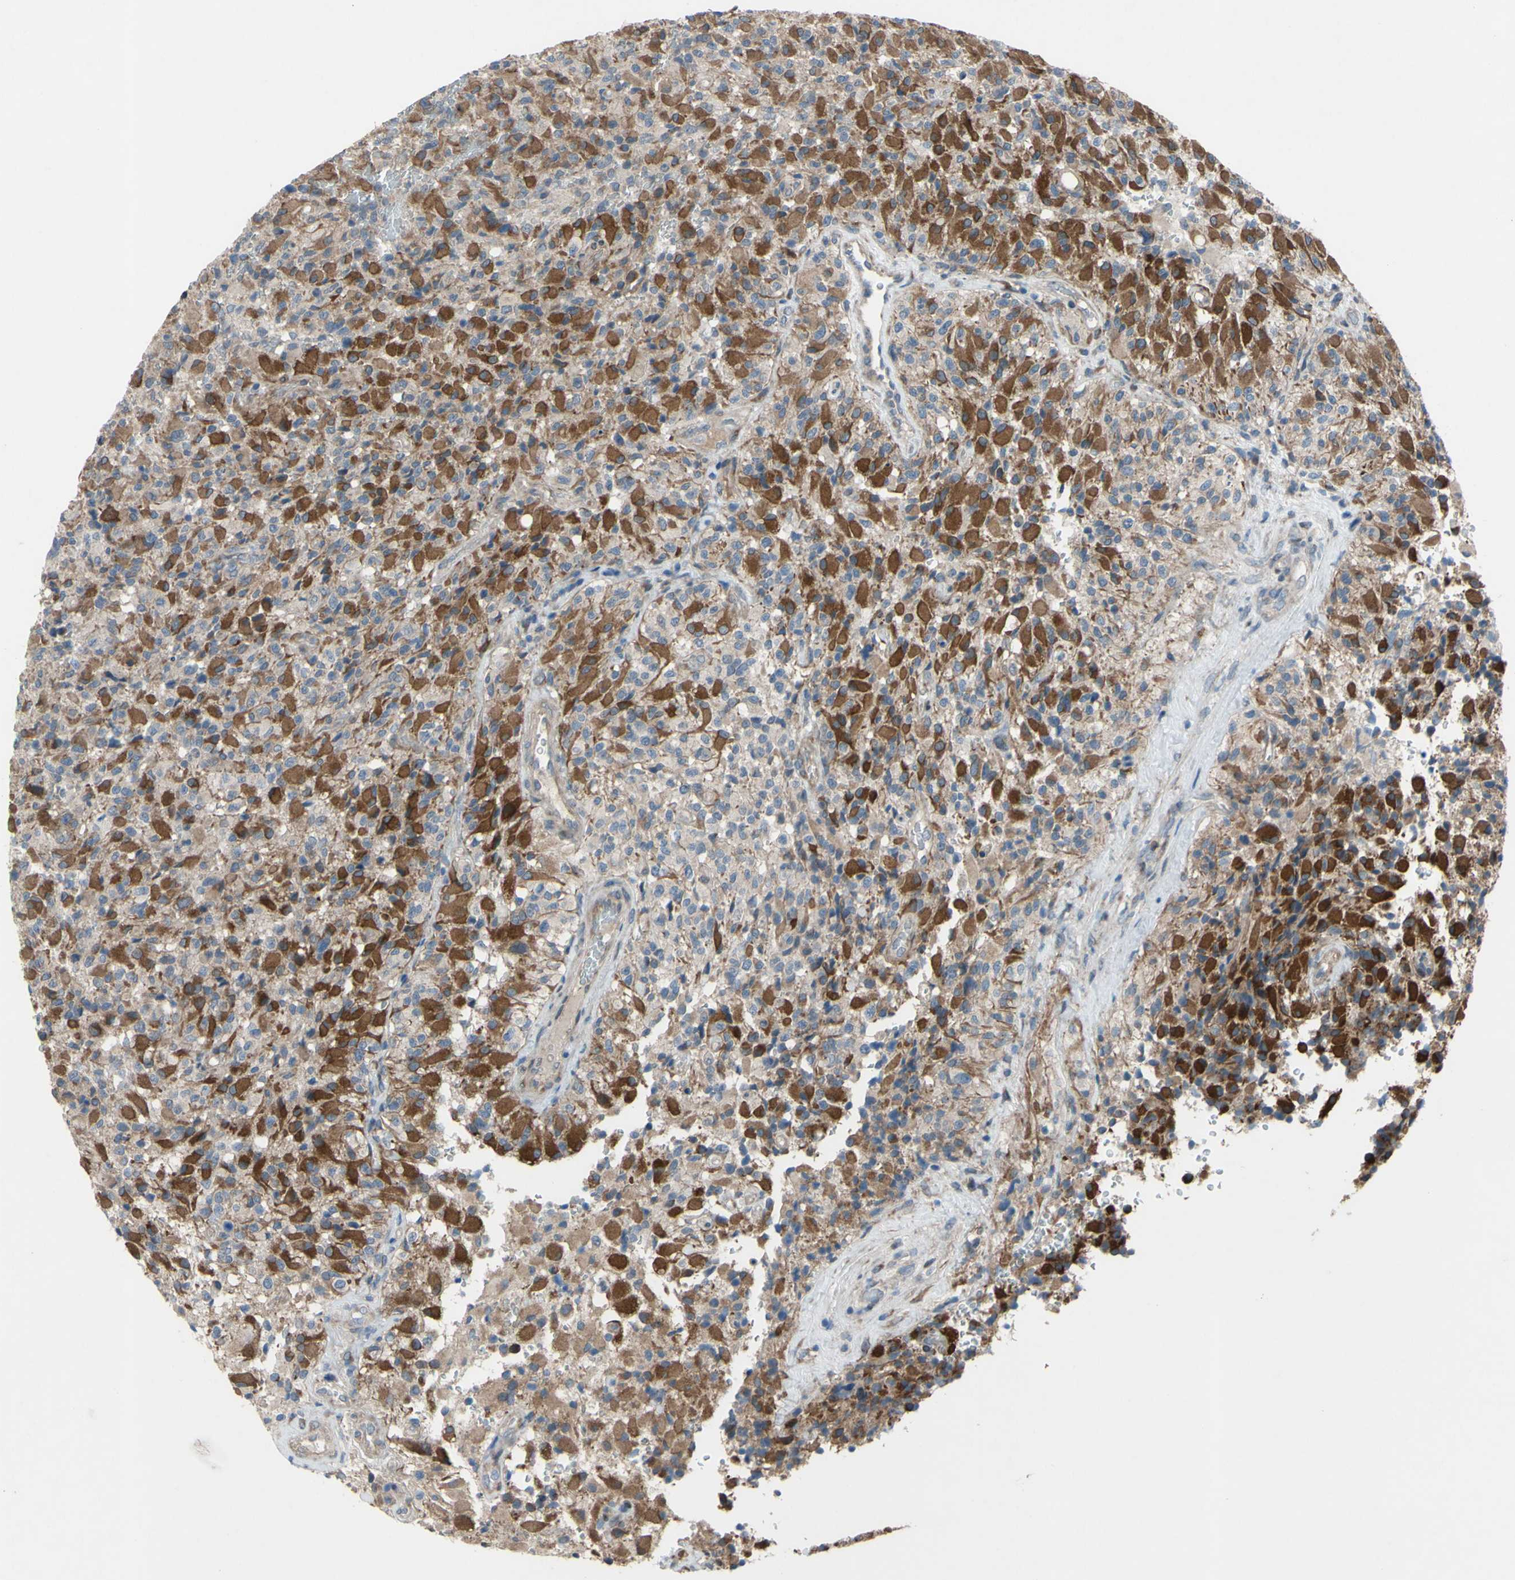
{"staining": {"intensity": "strong", "quantity": "25%-75%", "location": "cytoplasmic/membranous"}, "tissue": "glioma", "cell_type": "Tumor cells", "image_type": "cancer", "snomed": [{"axis": "morphology", "description": "Glioma, malignant, High grade"}, {"axis": "topography", "description": "Brain"}], "caption": "Protein staining reveals strong cytoplasmic/membranous staining in approximately 25%-75% of tumor cells in malignant glioma (high-grade).", "gene": "GRAMD2B", "patient": {"sex": "male", "age": 71}}